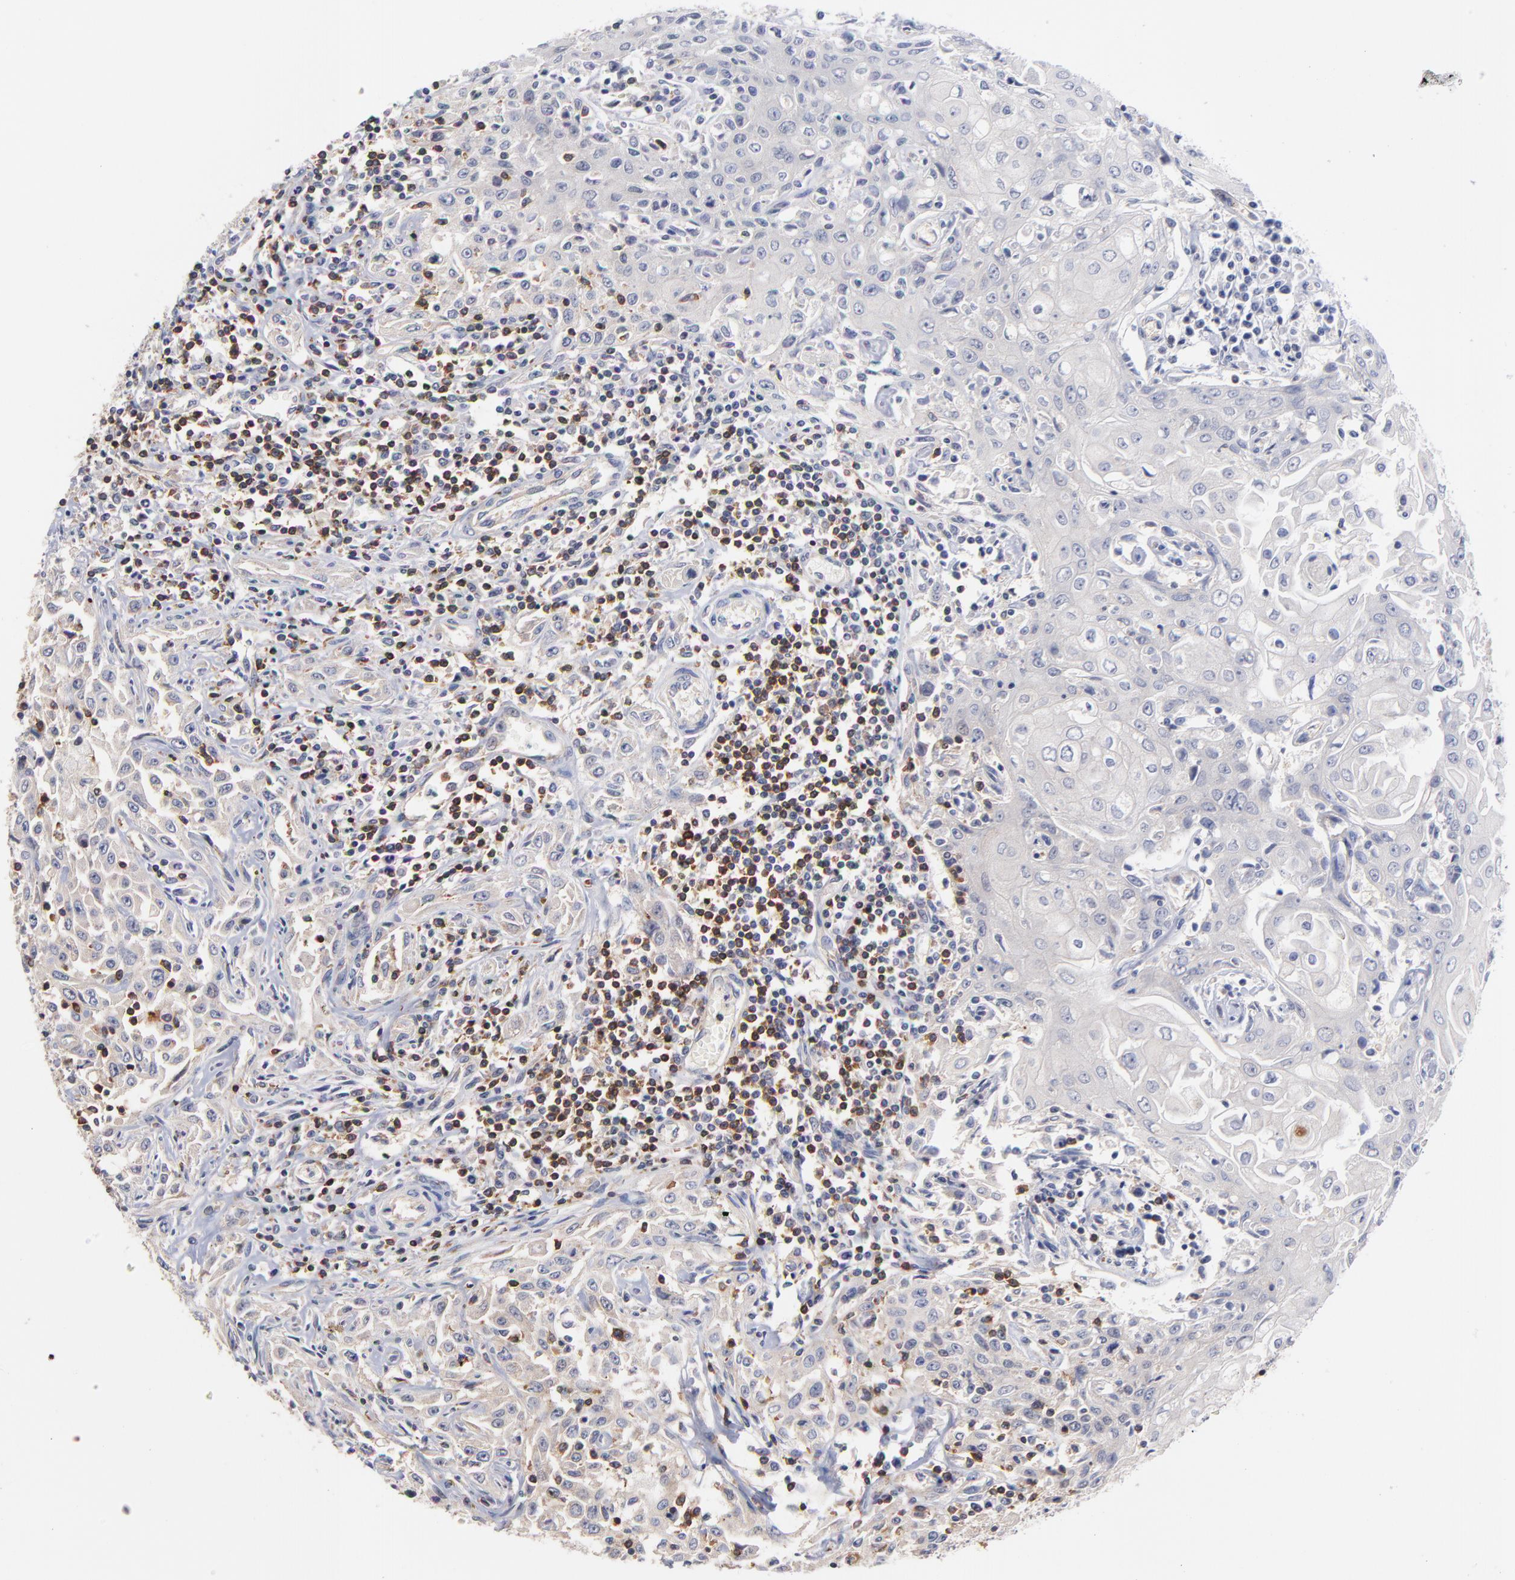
{"staining": {"intensity": "negative", "quantity": "none", "location": "none"}, "tissue": "head and neck cancer", "cell_type": "Tumor cells", "image_type": "cancer", "snomed": [{"axis": "morphology", "description": "Squamous cell carcinoma, NOS"}, {"axis": "topography", "description": "Oral tissue"}, {"axis": "topography", "description": "Head-Neck"}], "caption": "Head and neck squamous cell carcinoma stained for a protein using immunohistochemistry demonstrates no positivity tumor cells.", "gene": "KREMEN2", "patient": {"sex": "female", "age": 76}}